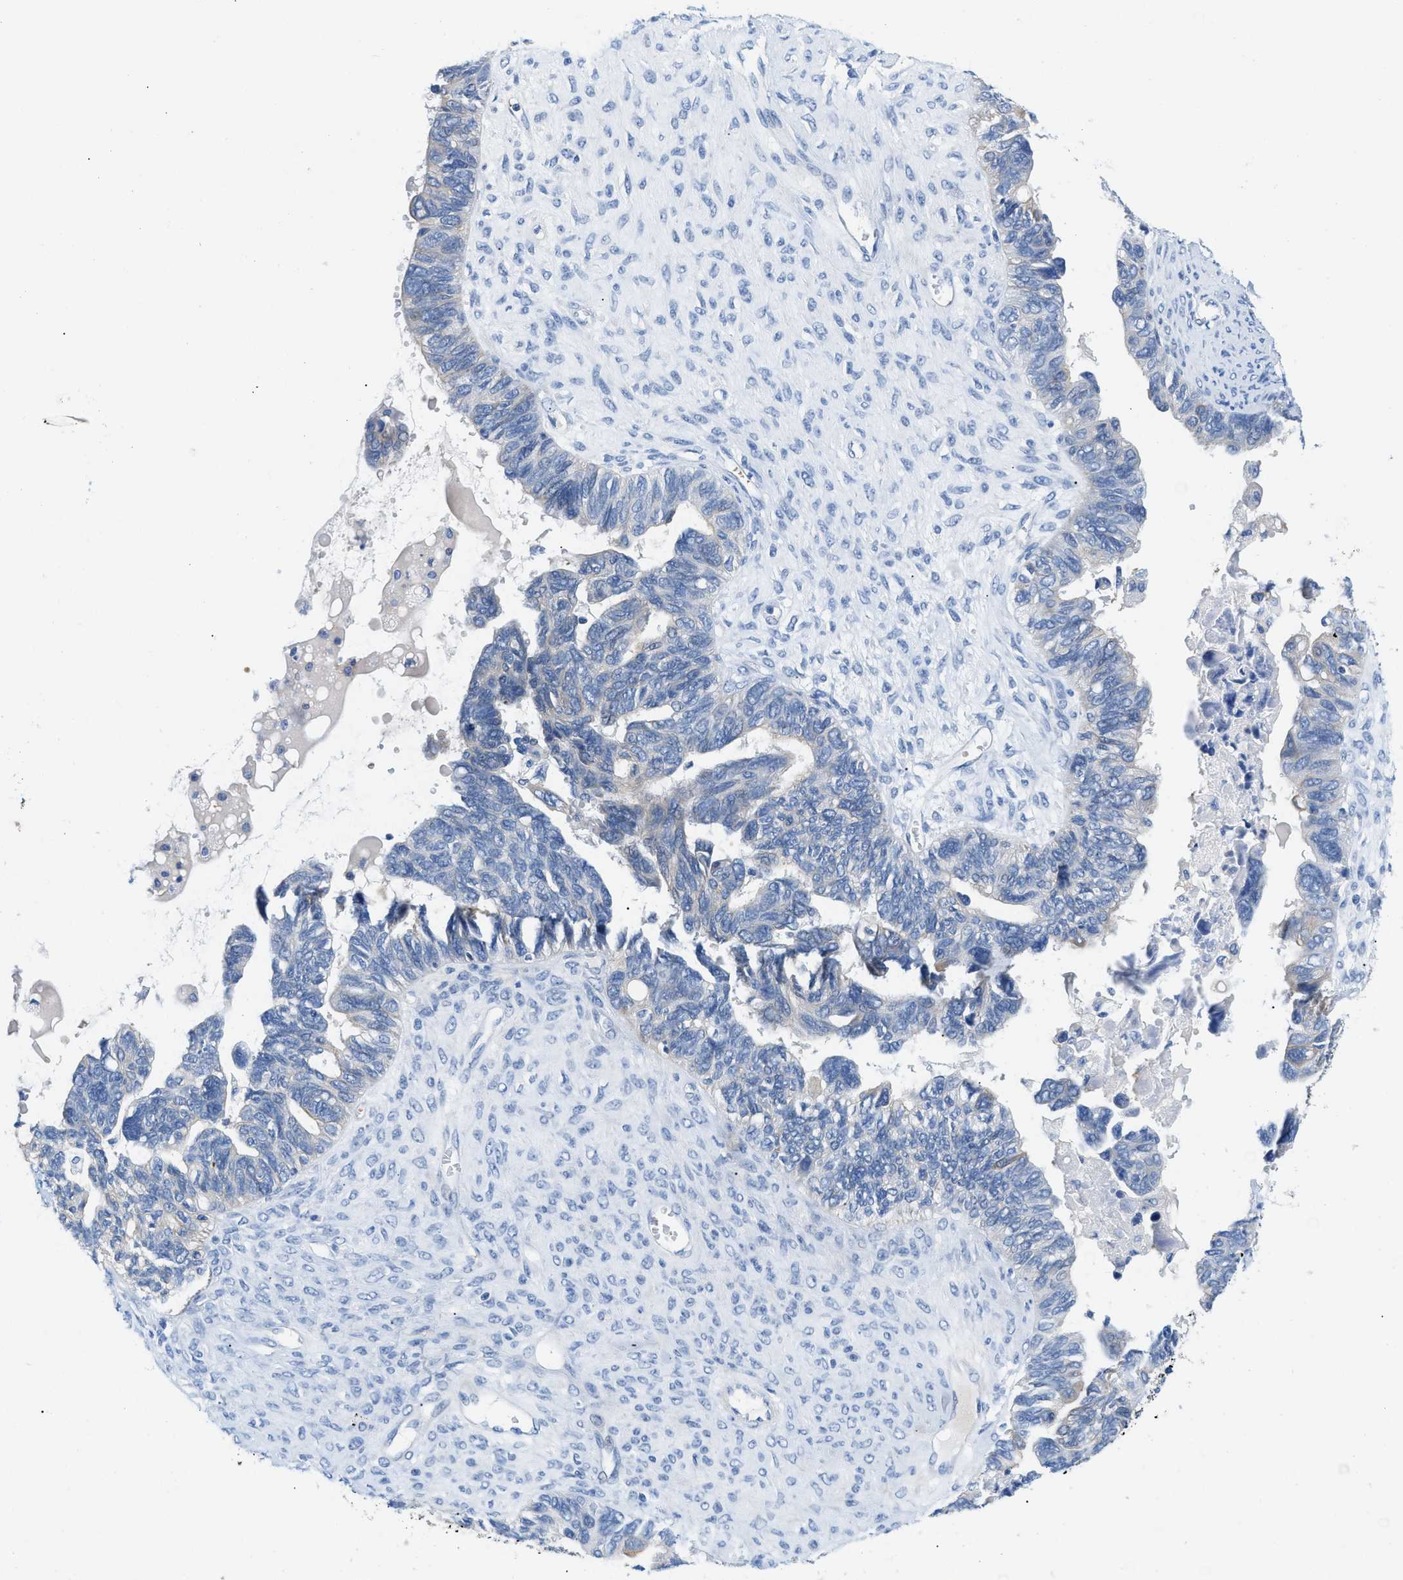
{"staining": {"intensity": "negative", "quantity": "none", "location": "none"}, "tissue": "ovarian cancer", "cell_type": "Tumor cells", "image_type": "cancer", "snomed": [{"axis": "morphology", "description": "Cystadenocarcinoma, serous, NOS"}, {"axis": "topography", "description": "Ovary"}], "caption": "Histopathology image shows no significant protein positivity in tumor cells of ovarian cancer (serous cystadenocarcinoma).", "gene": "BPGM", "patient": {"sex": "female", "age": 79}}